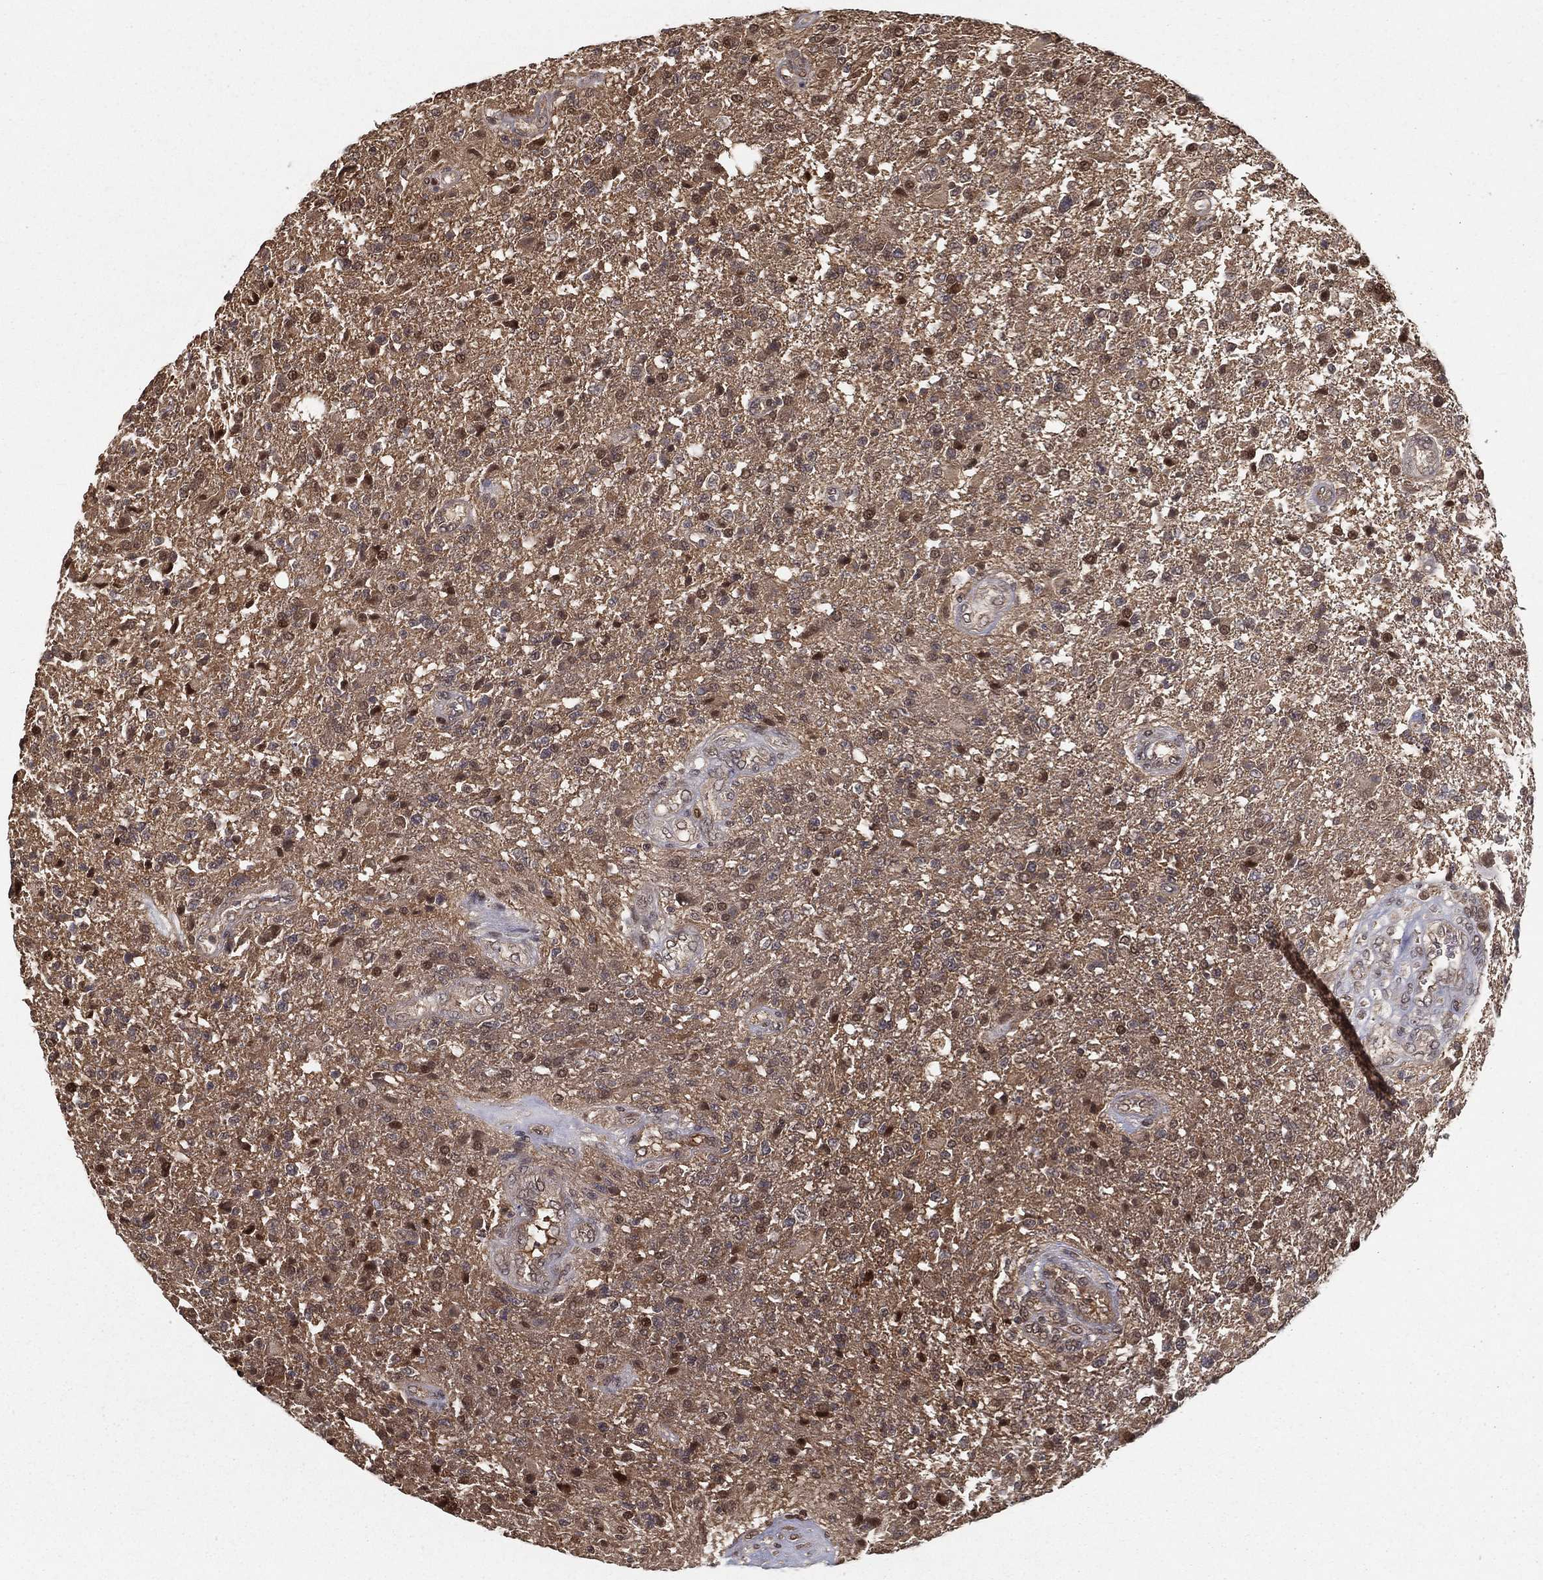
{"staining": {"intensity": "moderate", "quantity": "25%-75%", "location": "nuclear"}, "tissue": "glioma", "cell_type": "Tumor cells", "image_type": "cancer", "snomed": [{"axis": "morphology", "description": "Glioma, malignant, High grade"}, {"axis": "topography", "description": "Brain"}], "caption": "Protein staining of malignant high-grade glioma tissue reveals moderate nuclear expression in about 25%-75% of tumor cells.", "gene": "SLC6A6", "patient": {"sex": "male", "age": 56}}